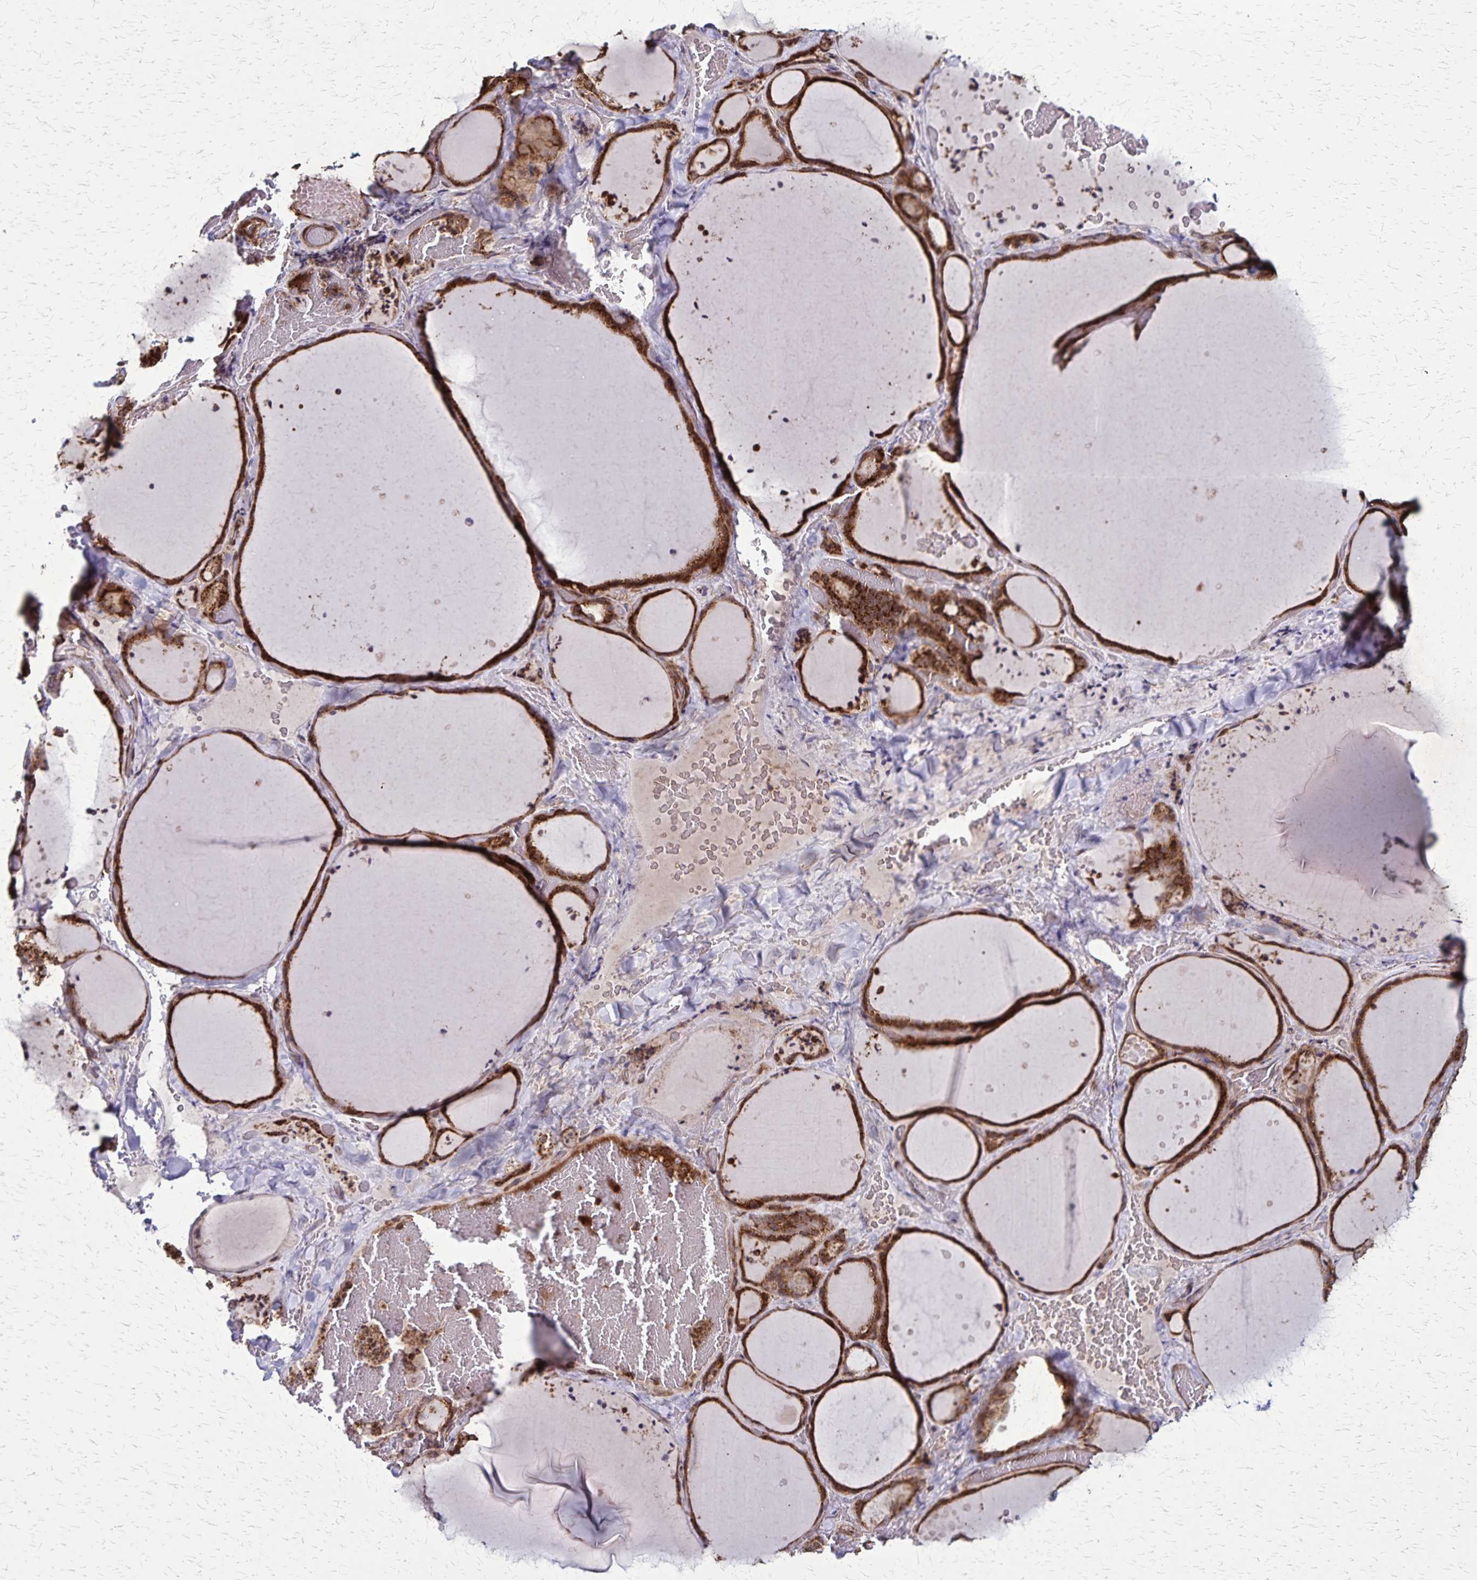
{"staining": {"intensity": "strong", "quantity": ">75%", "location": "cytoplasmic/membranous"}, "tissue": "thyroid gland", "cell_type": "Glandular cells", "image_type": "normal", "snomed": [{"axis": "morphology", "description": "Normal tissue, NOS"}, {"axis": "topography", "description": "Thyroid gland"}], "caption": "IHC of benign thyroid gland reveals high levels of strong cytoplasmic/membranous positivity in about >75% of glandular cells. (Stains: DAB (3,3'-diaminobenzidine) in brown, nuclei in blue, Microscopy: brightfield microscopy at high magnification).", "gene": "NFS1", "patient": {"sex": "female", "age": 36}}